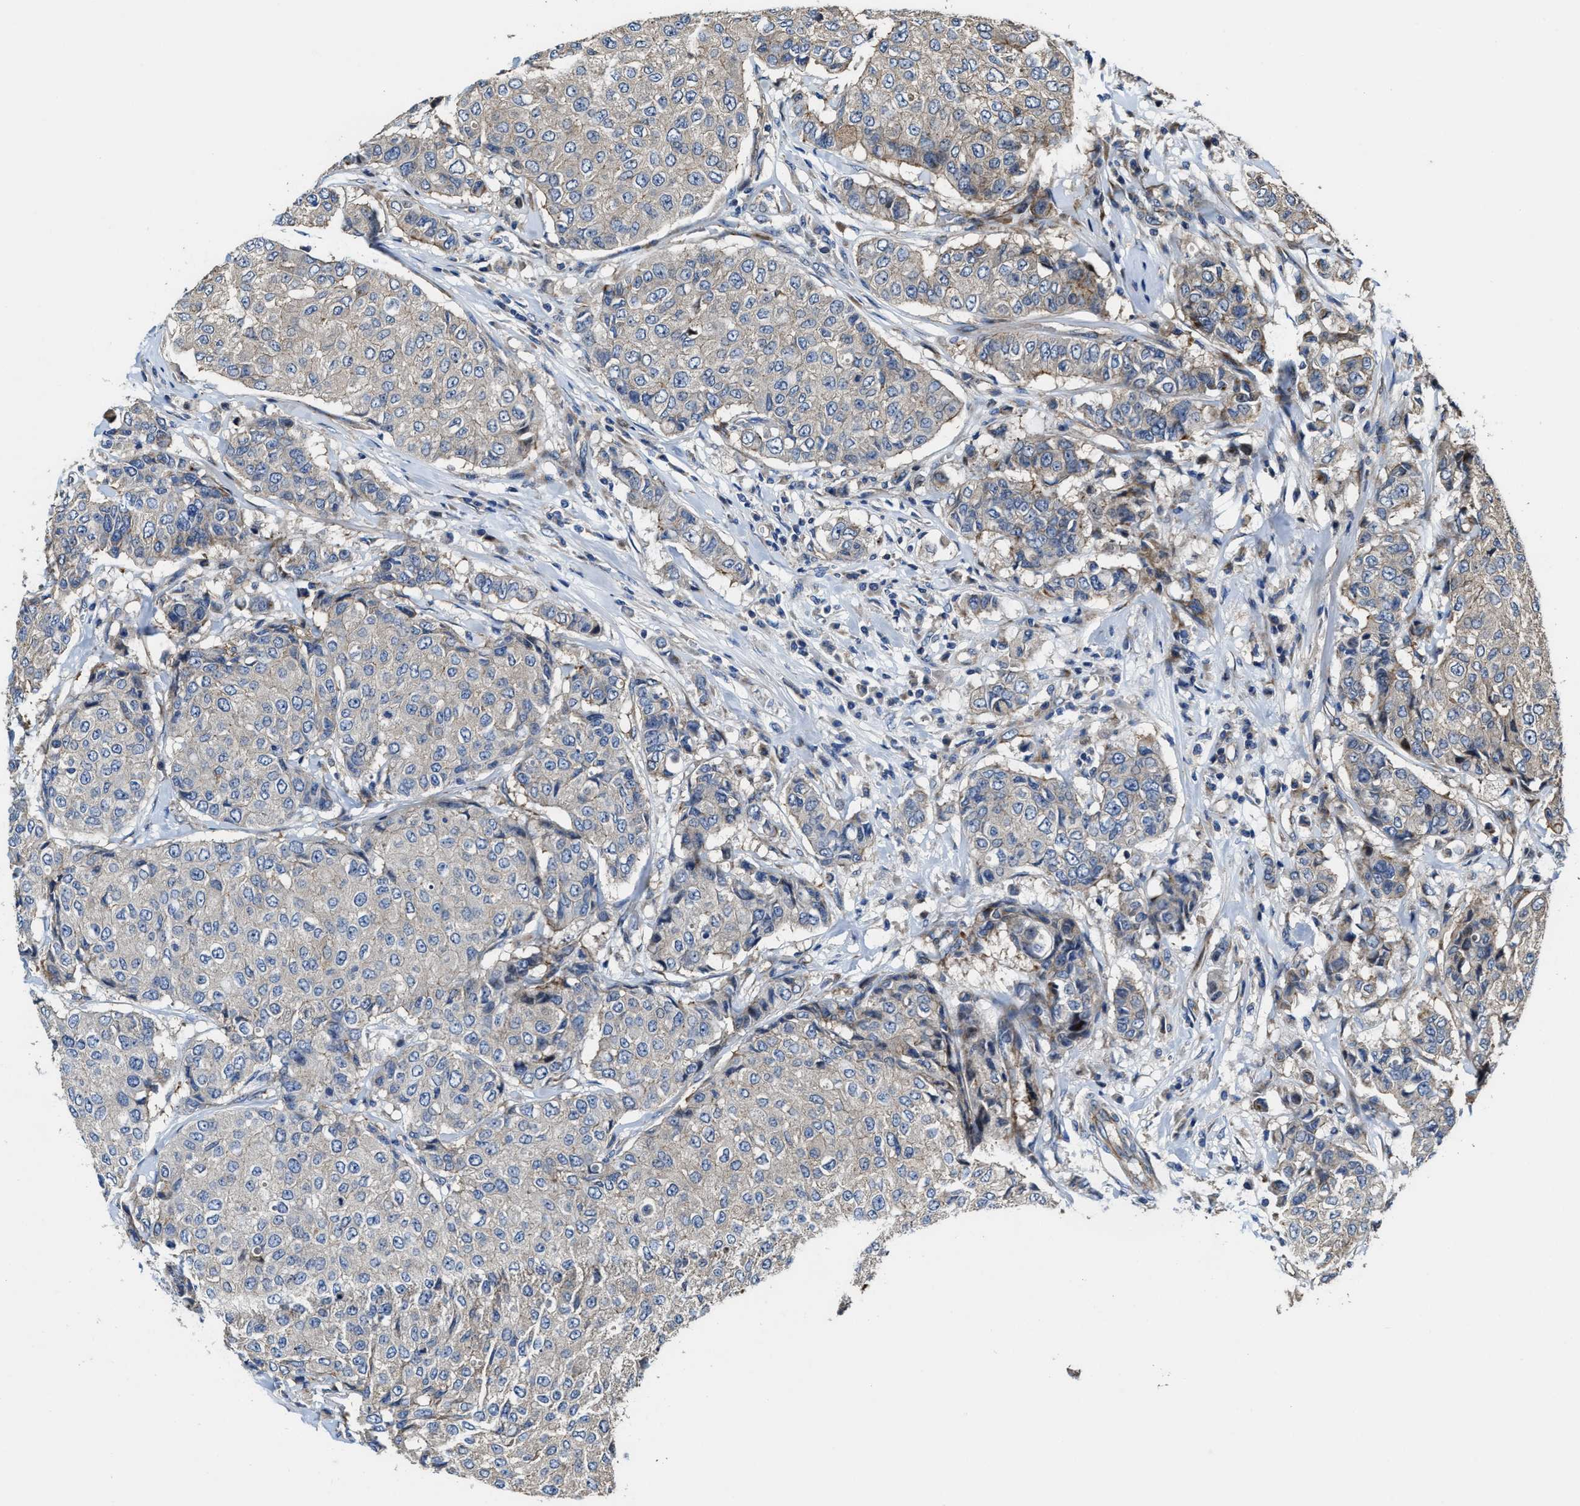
{"staining": {"intensity": "negative", "quantity": "none", "location": "none"}, "tissue": "breast cancer", "cell_type": "Tumor cells", "image_type": "cancer", "snomed": [{"axis": "morphology", "description": "Duct carcinoma"}, {"axis": "topography", "description": "Breast"}], "caption": "An immunohistochemistry micrograph of breast infiltrating ductal carcinoma is shown. There is no staining in tumor cells of breast infiltrating ductal carcinoma.", "gene": "PTAR1", "patient": {"sex": "female", "age": 27}}